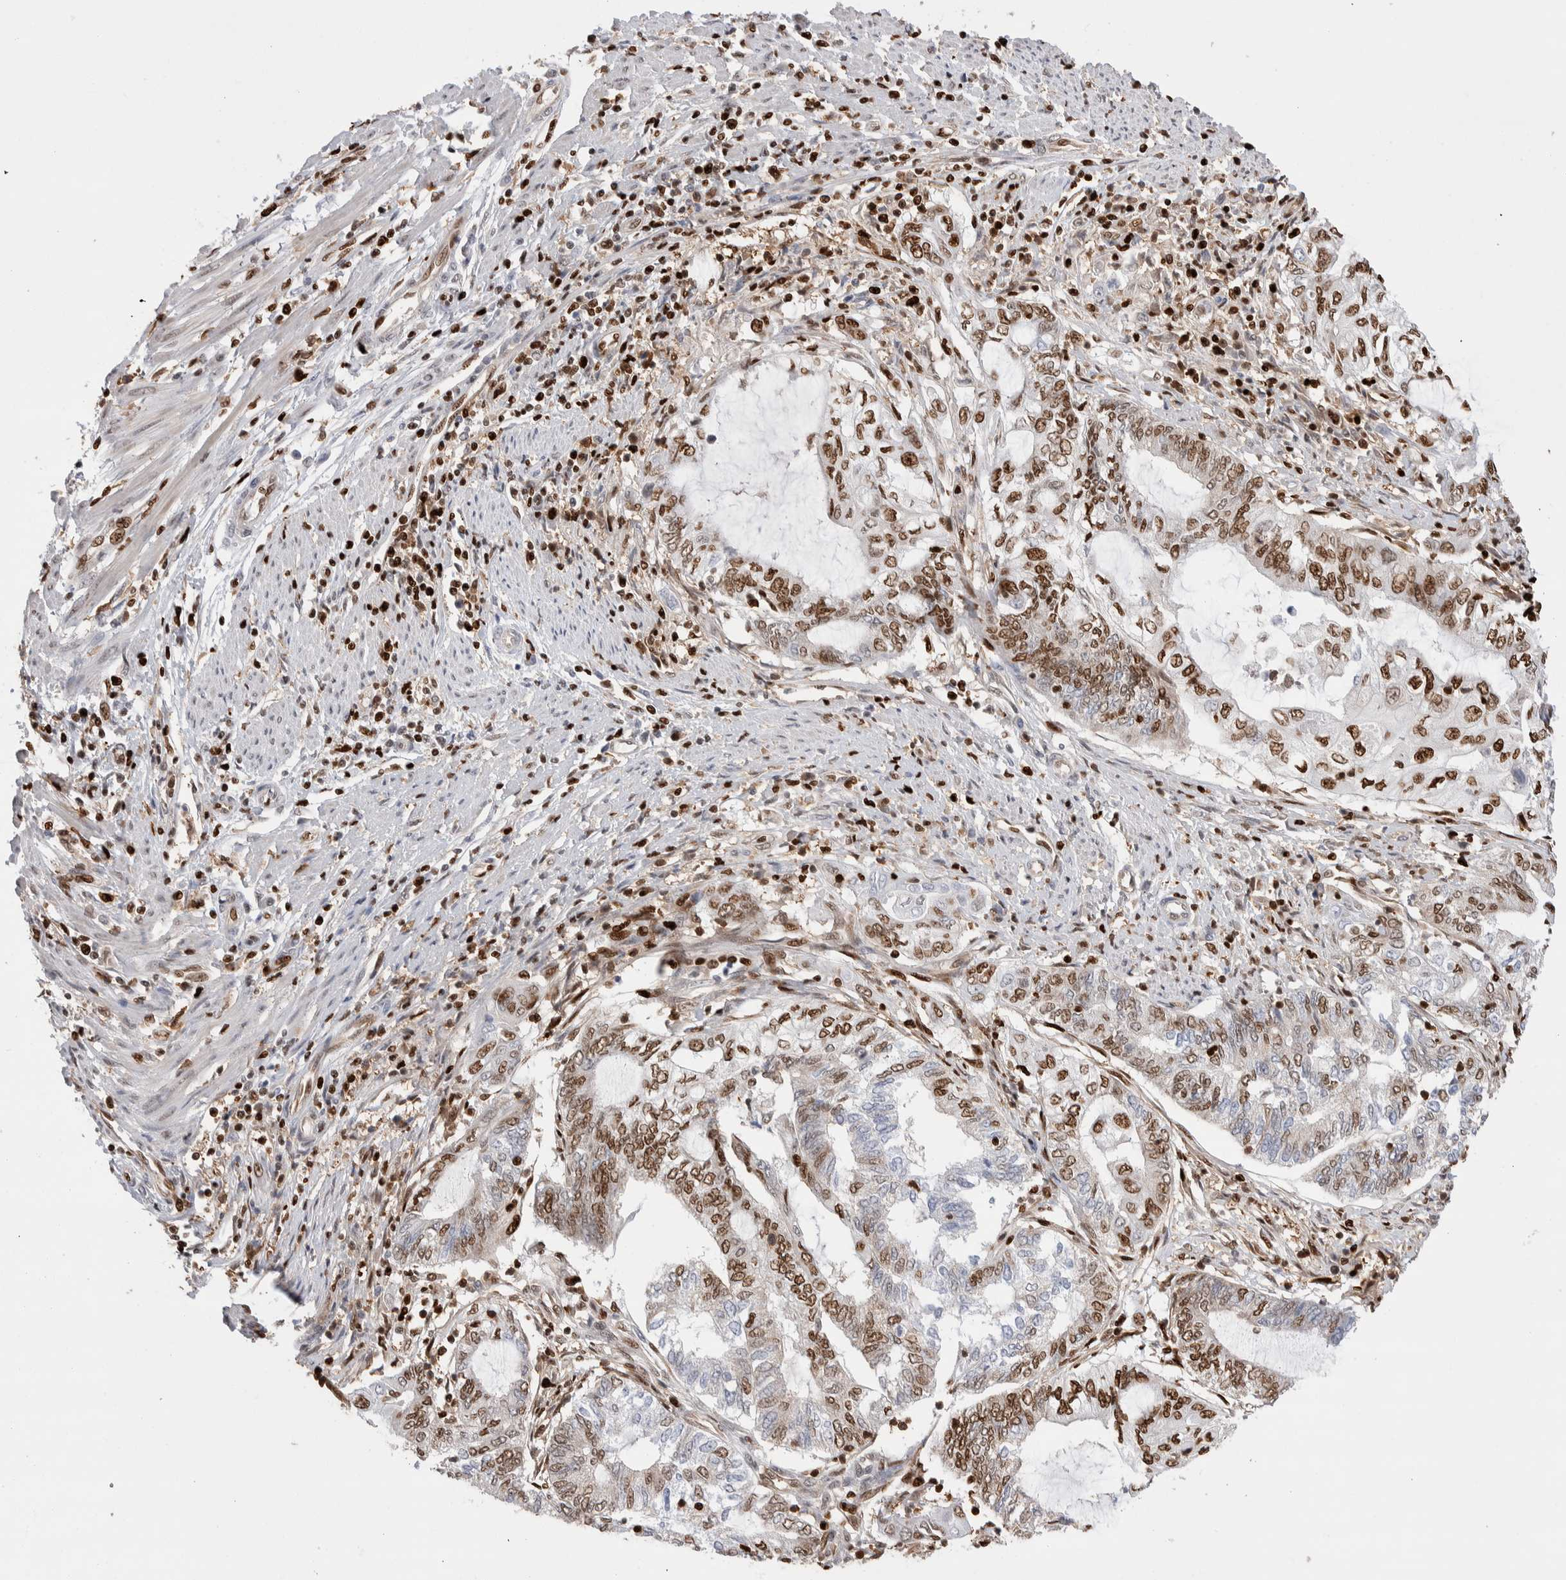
{"staining": {"intensity": "moderate", "quantity": ">75%", "location": "nuclear"}, "tissue": "endometrial cancer", "cell_type": "Tumor cells", "image_type": "cancer", "snomed": [{"axis": "morphology", "description": "Adenocarcinoma, NOS"}, {"axis": "topography", "description": "Uterus"}, {"axis": "topography", "description": "Endometrium"}], "caption": "Immunohistochemistry (IHC) micrograph of human endometrial cancer stained for a protein (brown), which shows medium levels of moderate nuclear positivity in approximately >75% of tumor cells.", "gene": "RNASEK-C17orf49", "patient": {"sex": "female", "age": 70}}